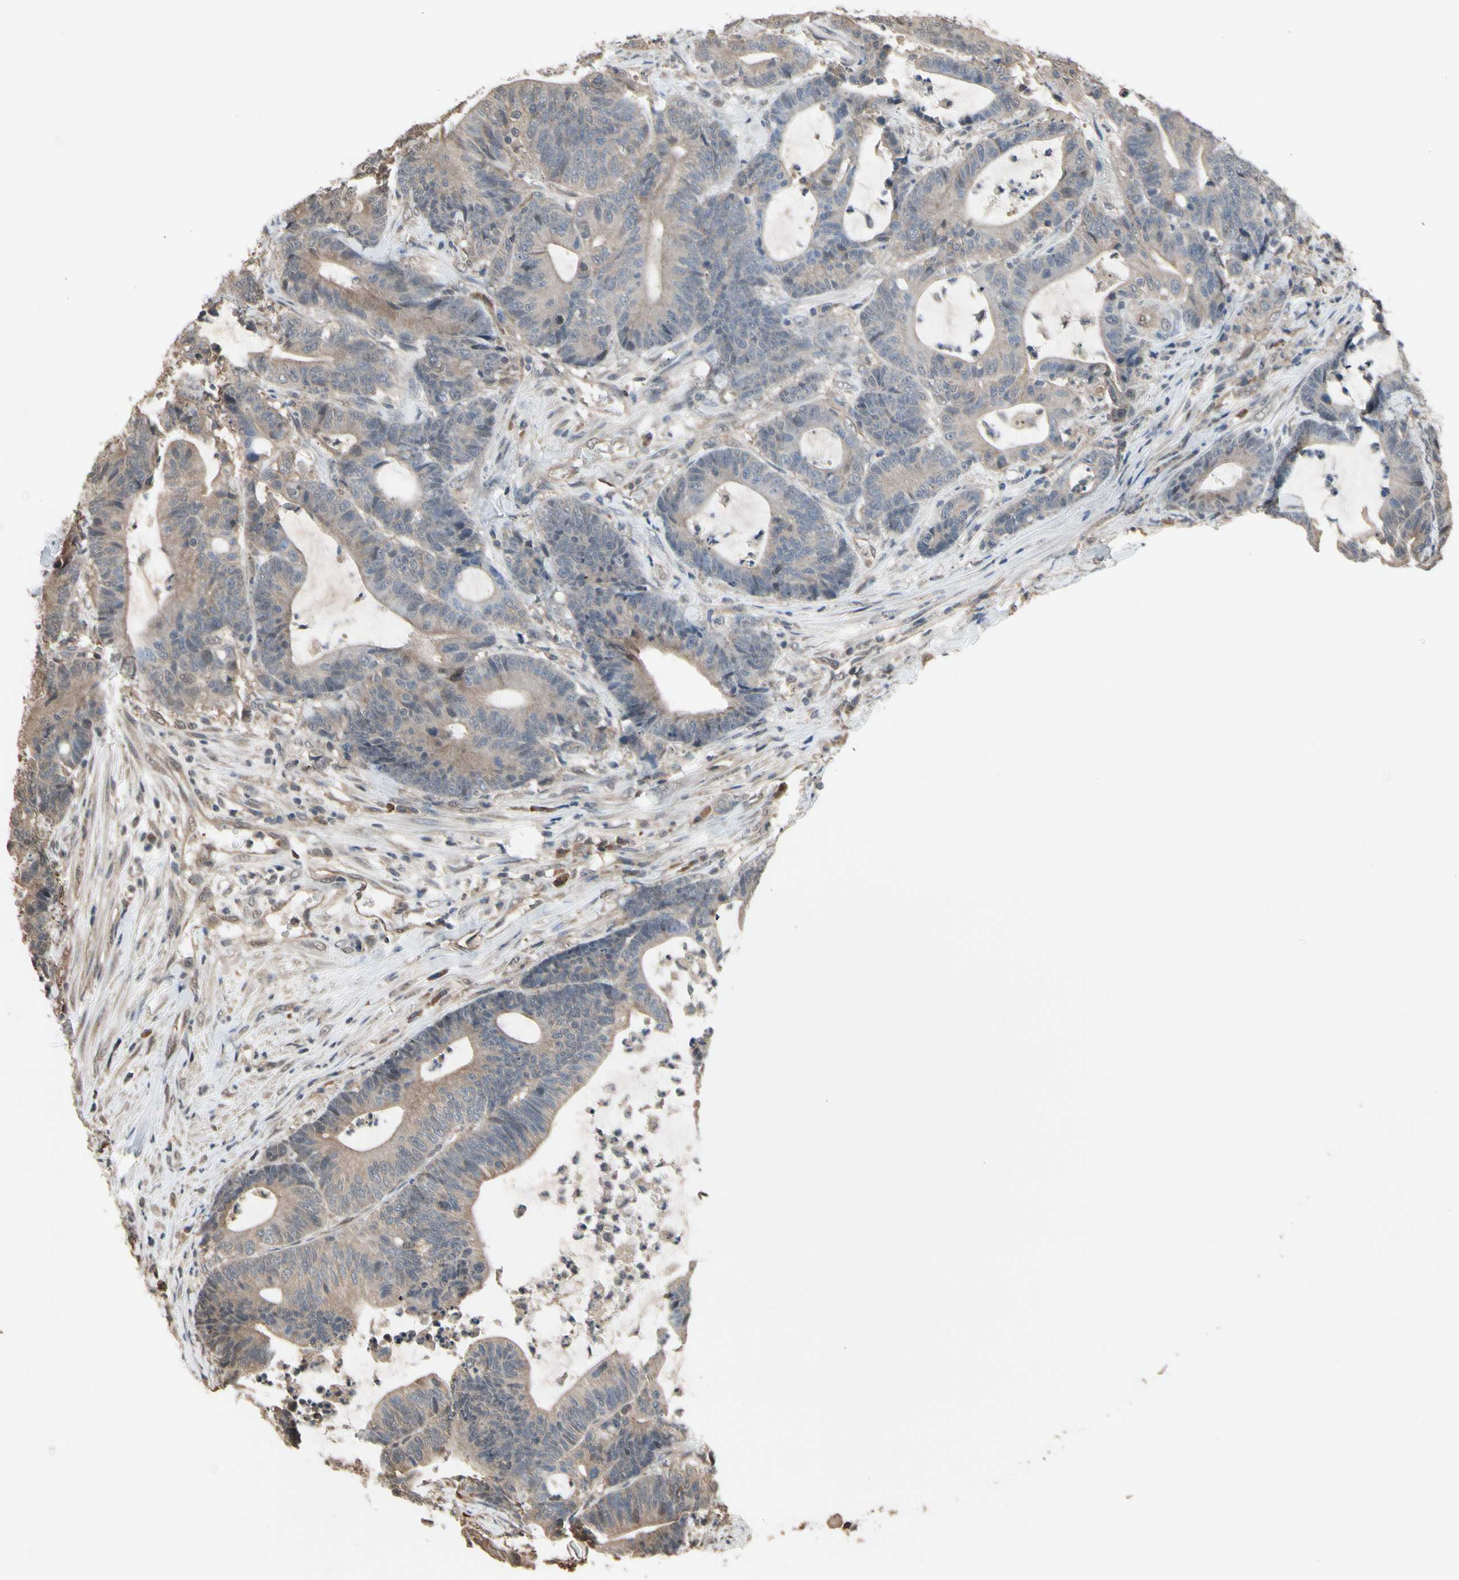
{"staining": {"intensity": "weak", "quantity": ">75%", "location": "cytoplasmic/membranous"}, "tissue": "colorectal cancer", "cell_type": "Tumor cells", "image_type": "cancer", "snomed": [{"axis": "morphology", "description": "Adenocarcinoma, NOS"}, {"axis": "topography", "description": "Colon"}], "caption": "Protein staining by immunohistochemistry exhibits weak cytoplasmic/membranous positivity in approximately >75% of tumor cells in adenocarcinoma (colorectal). (Stains: DAB (3,3'-diaminobenzidine) in brown, nuclei in blue, Microscopy: brightfield microscopy at high magnification).", "gene": "PNPLA7", "patient": {"sex": "female", "age": 84}}